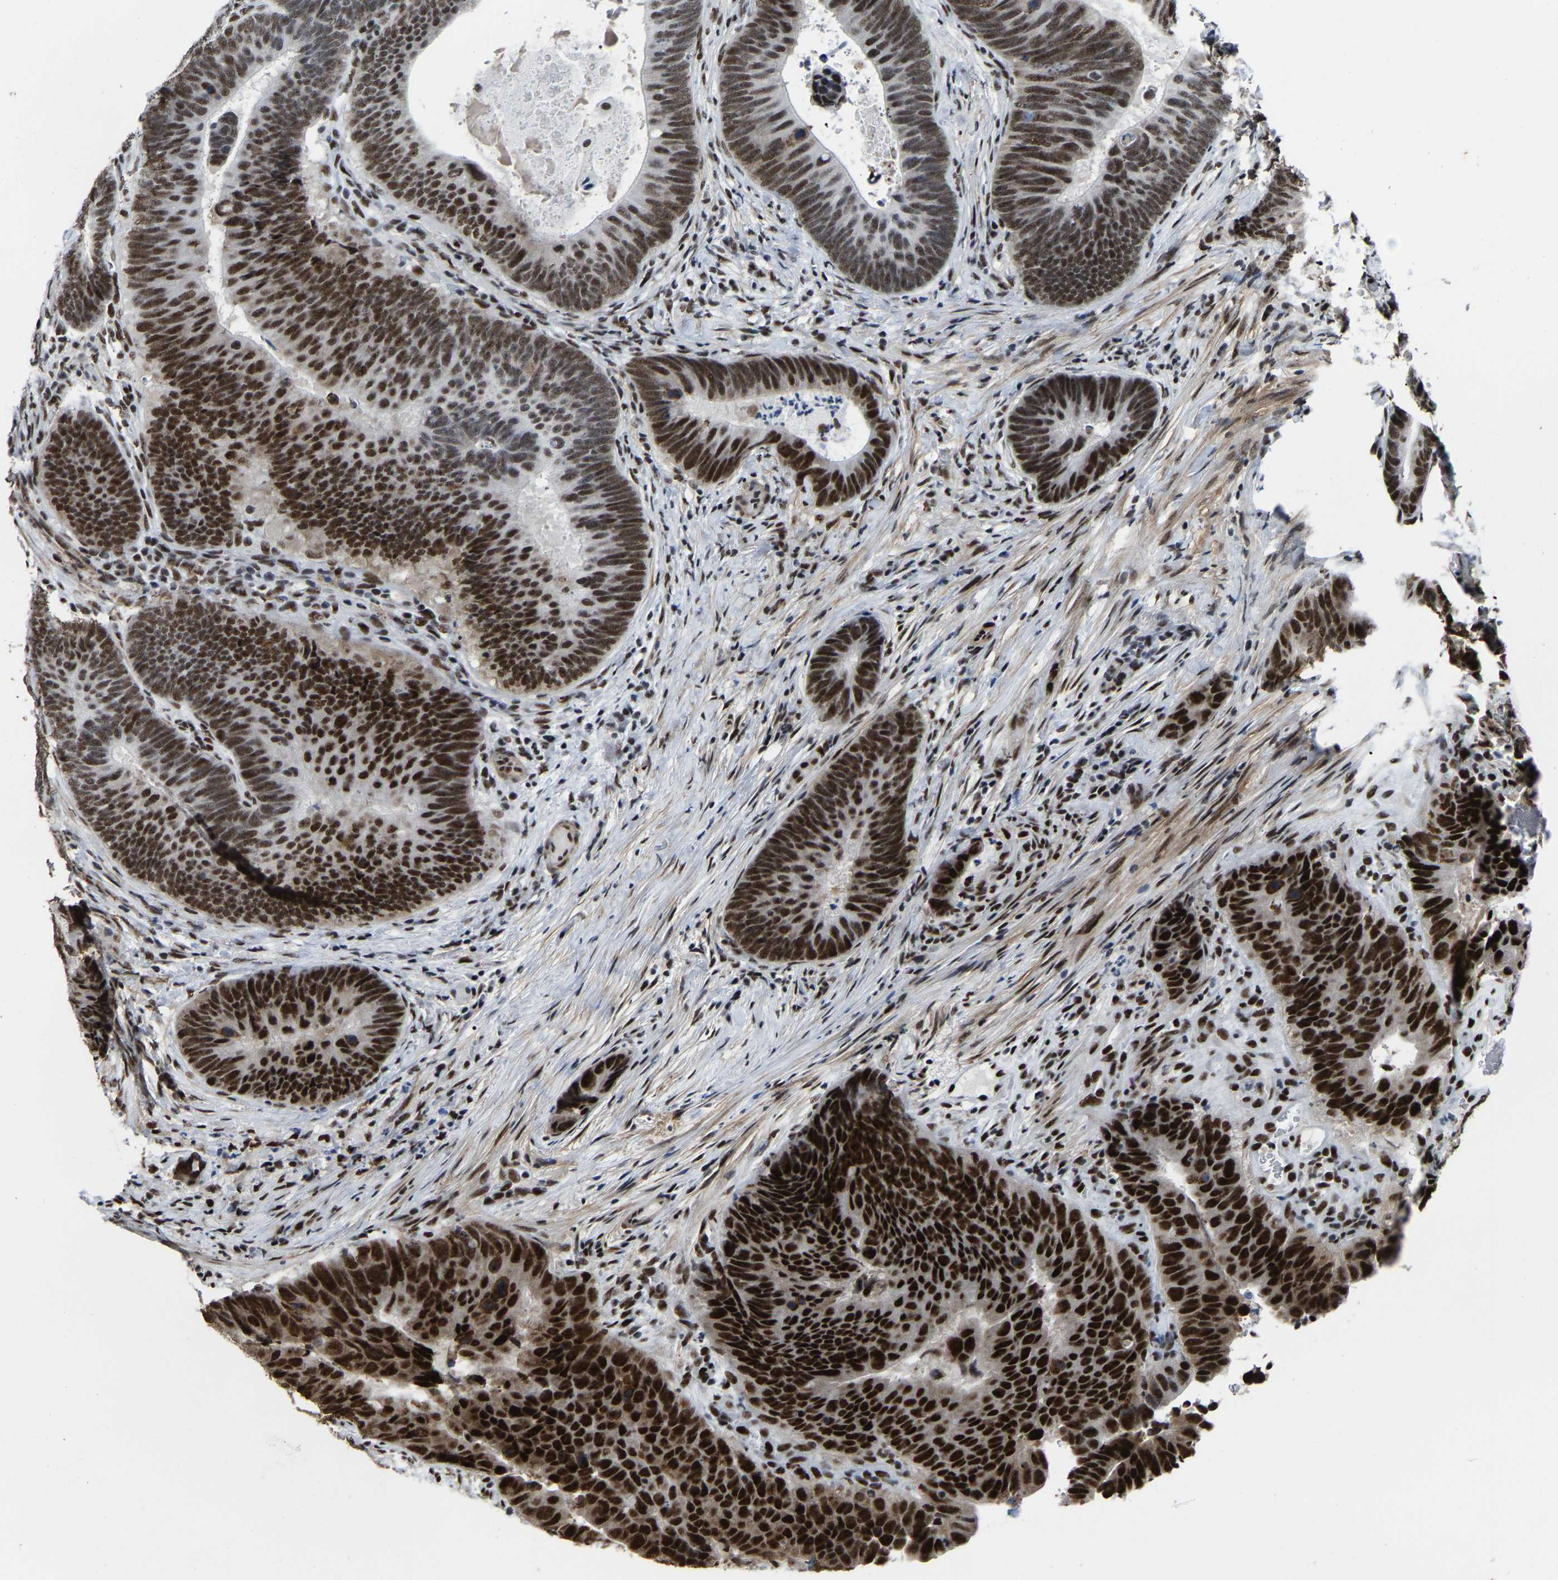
{"staining": {"intensity": "strong", "quantity": ">75%", "location": "nuclear"}, "tissue": "colorectal cancer", "cell_type": "Tumor cells", "image_type": "cancer", "snomed": [{"axis": "morphology", "description": "Adenocarcinoma, NOS"}, {"axis": "topography", "description": "Colon"}], "caption": "Protein expression by immunohistochemistry (IHC) reveals strong nuclear expression in approximately >75% of tumor cells in colorectal cancer. (IHC, brightfield microscopy, high magnification).", "gene": "DDX5", "patient": {"sex": "male", "age": 56}}